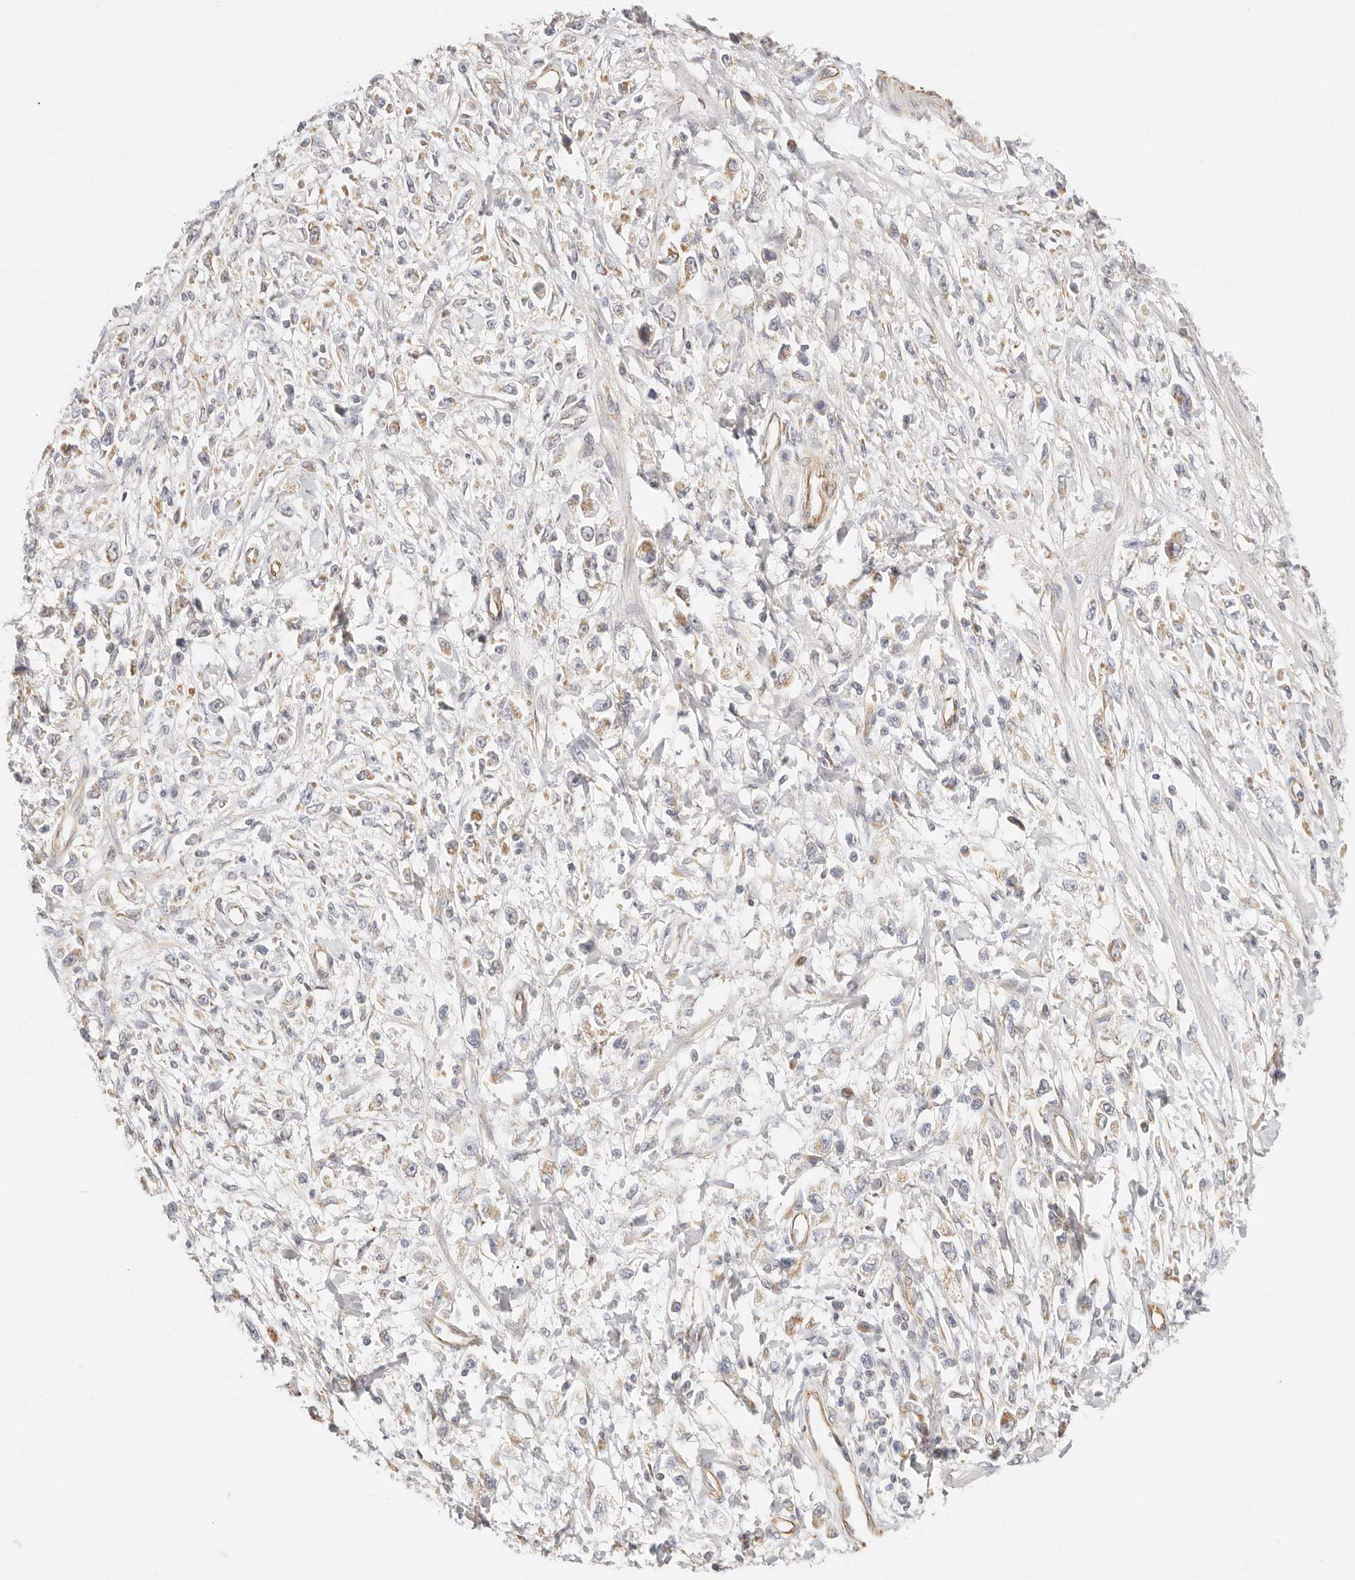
{"staining": {"intensity": "weak", "quantity": "<25%", "location": "cytoplasmic/membranous"}, "tissue": "stomach cancer", "cell_type": "Tumor cells", "image_type": "cancer", "snomed": [{"axis": "morphology", "description": "Adenocarcinoma, NOS"}, {"axis": "topography", "description": "Stomach"}], "caption": "IHC image of neoplastic tissue: human stomach adenocarcinoma stained with DAB (3,3'-diaminobenzidine) reveals no significant protein expression in tumor cells. The staining was performed using DAB to visualize the protein expression in brown, while the nuclei were stained in blue with hematoxylin (Magnification: 20x).", "gene": "ZC3H11A", "patient": {"sex": "female", "age": 59}}